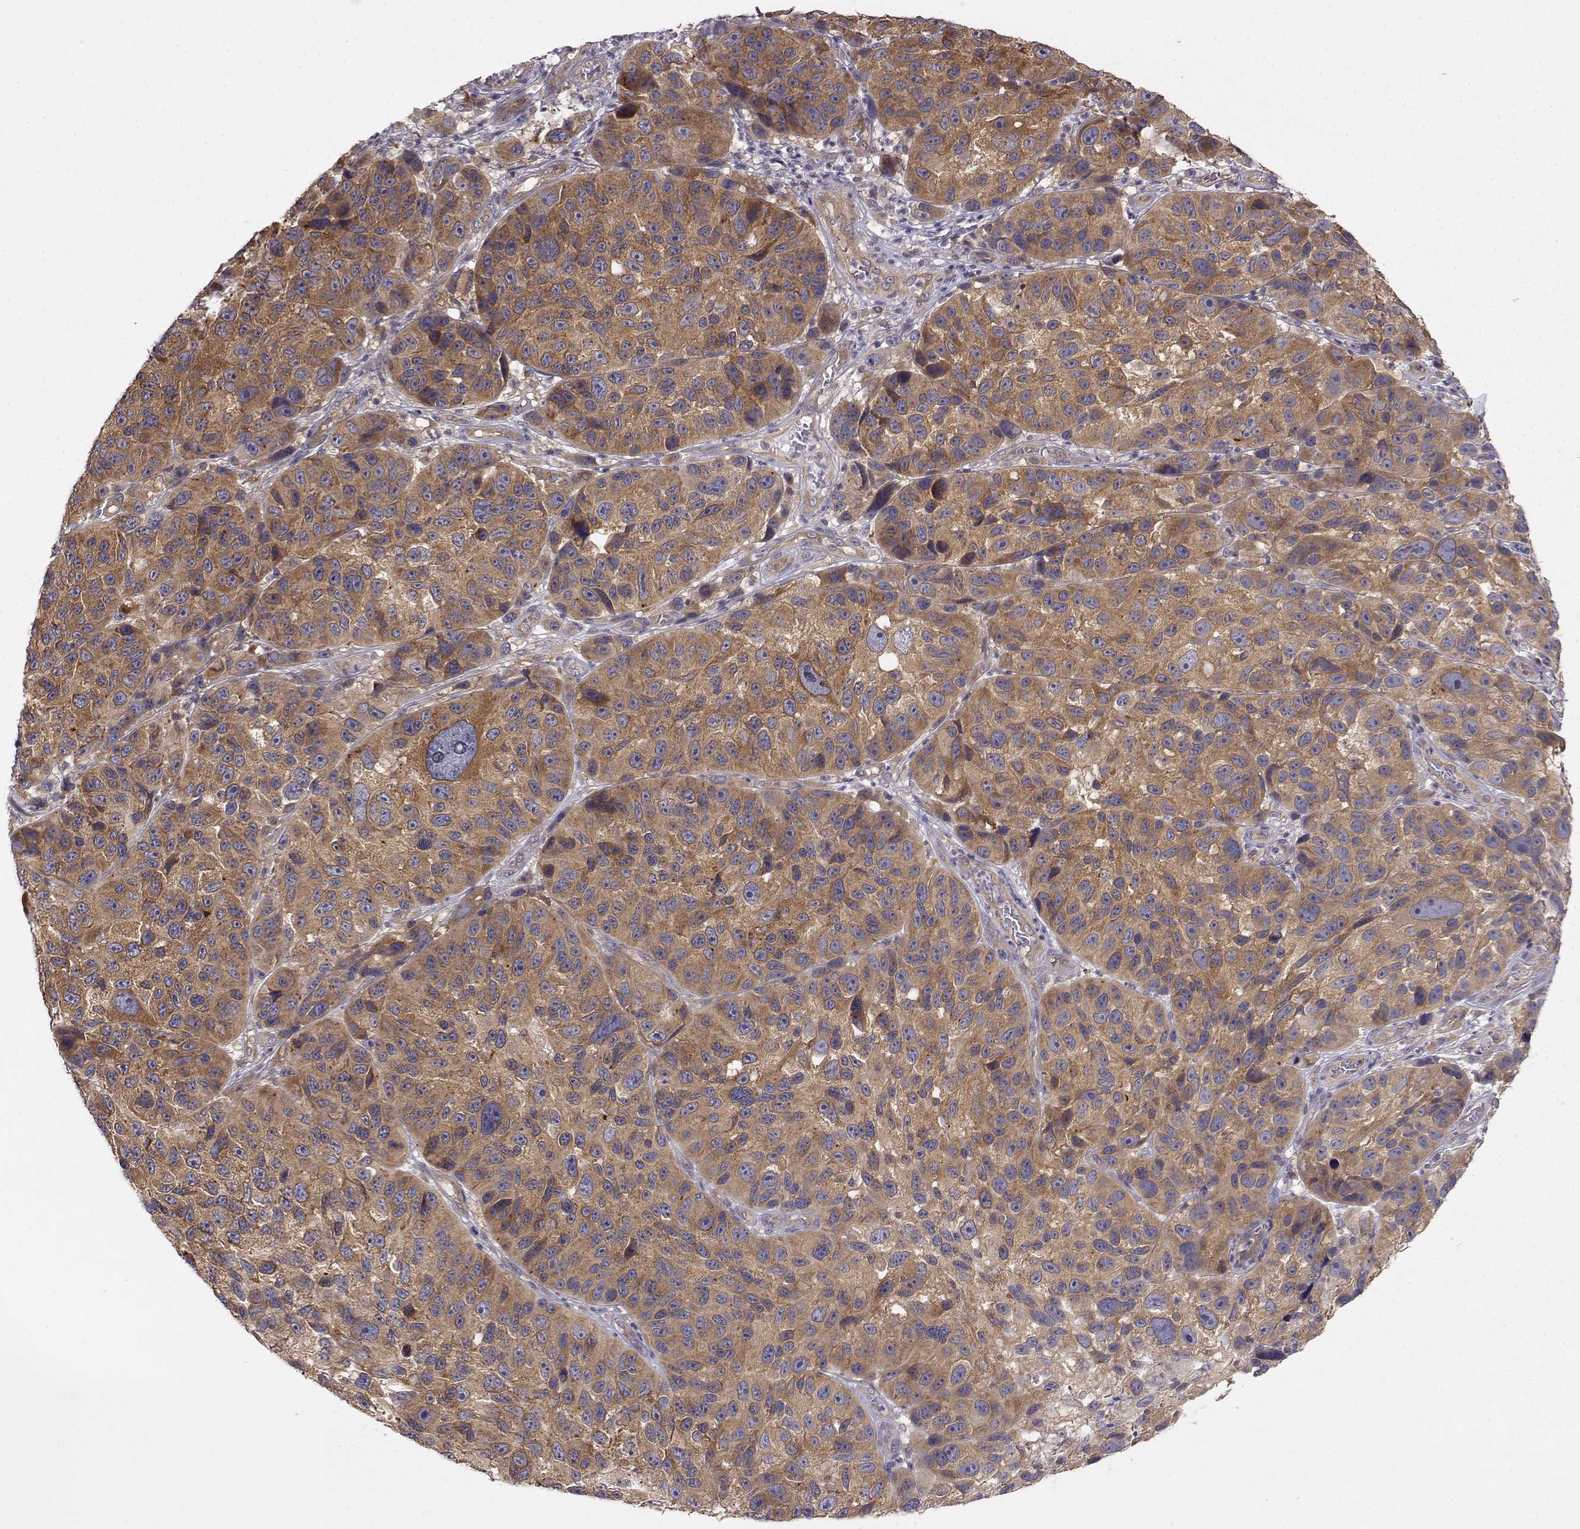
{"staining": {"intensity": "moderate", "quantity": ">75%", "location": "cytoplasmic/membranous"}, "tissue": "melanoma", "cell_type": "Tumor cells", "image_type": "cancer", "snomed": [{"axis": "morphology", "description": "Malignant melanoma, NOS"}, {"axis": "topography", "description": "Skin"}], "caption": "IHC staining of malignant melanoma, which displays medium levels of moderate cytoplasmic/membranous positivity in about >75% of tumor cells indicating moderate cytoplasmic/membranous protein staining. The staining was performed using DAB (3,3'-diaminobenzidine) (brown) for protein detection and nuclei were counterstained in hematoxylin (blue).", "gene": "PAIP1", "patient": {"sex": "male", "age": 53}}